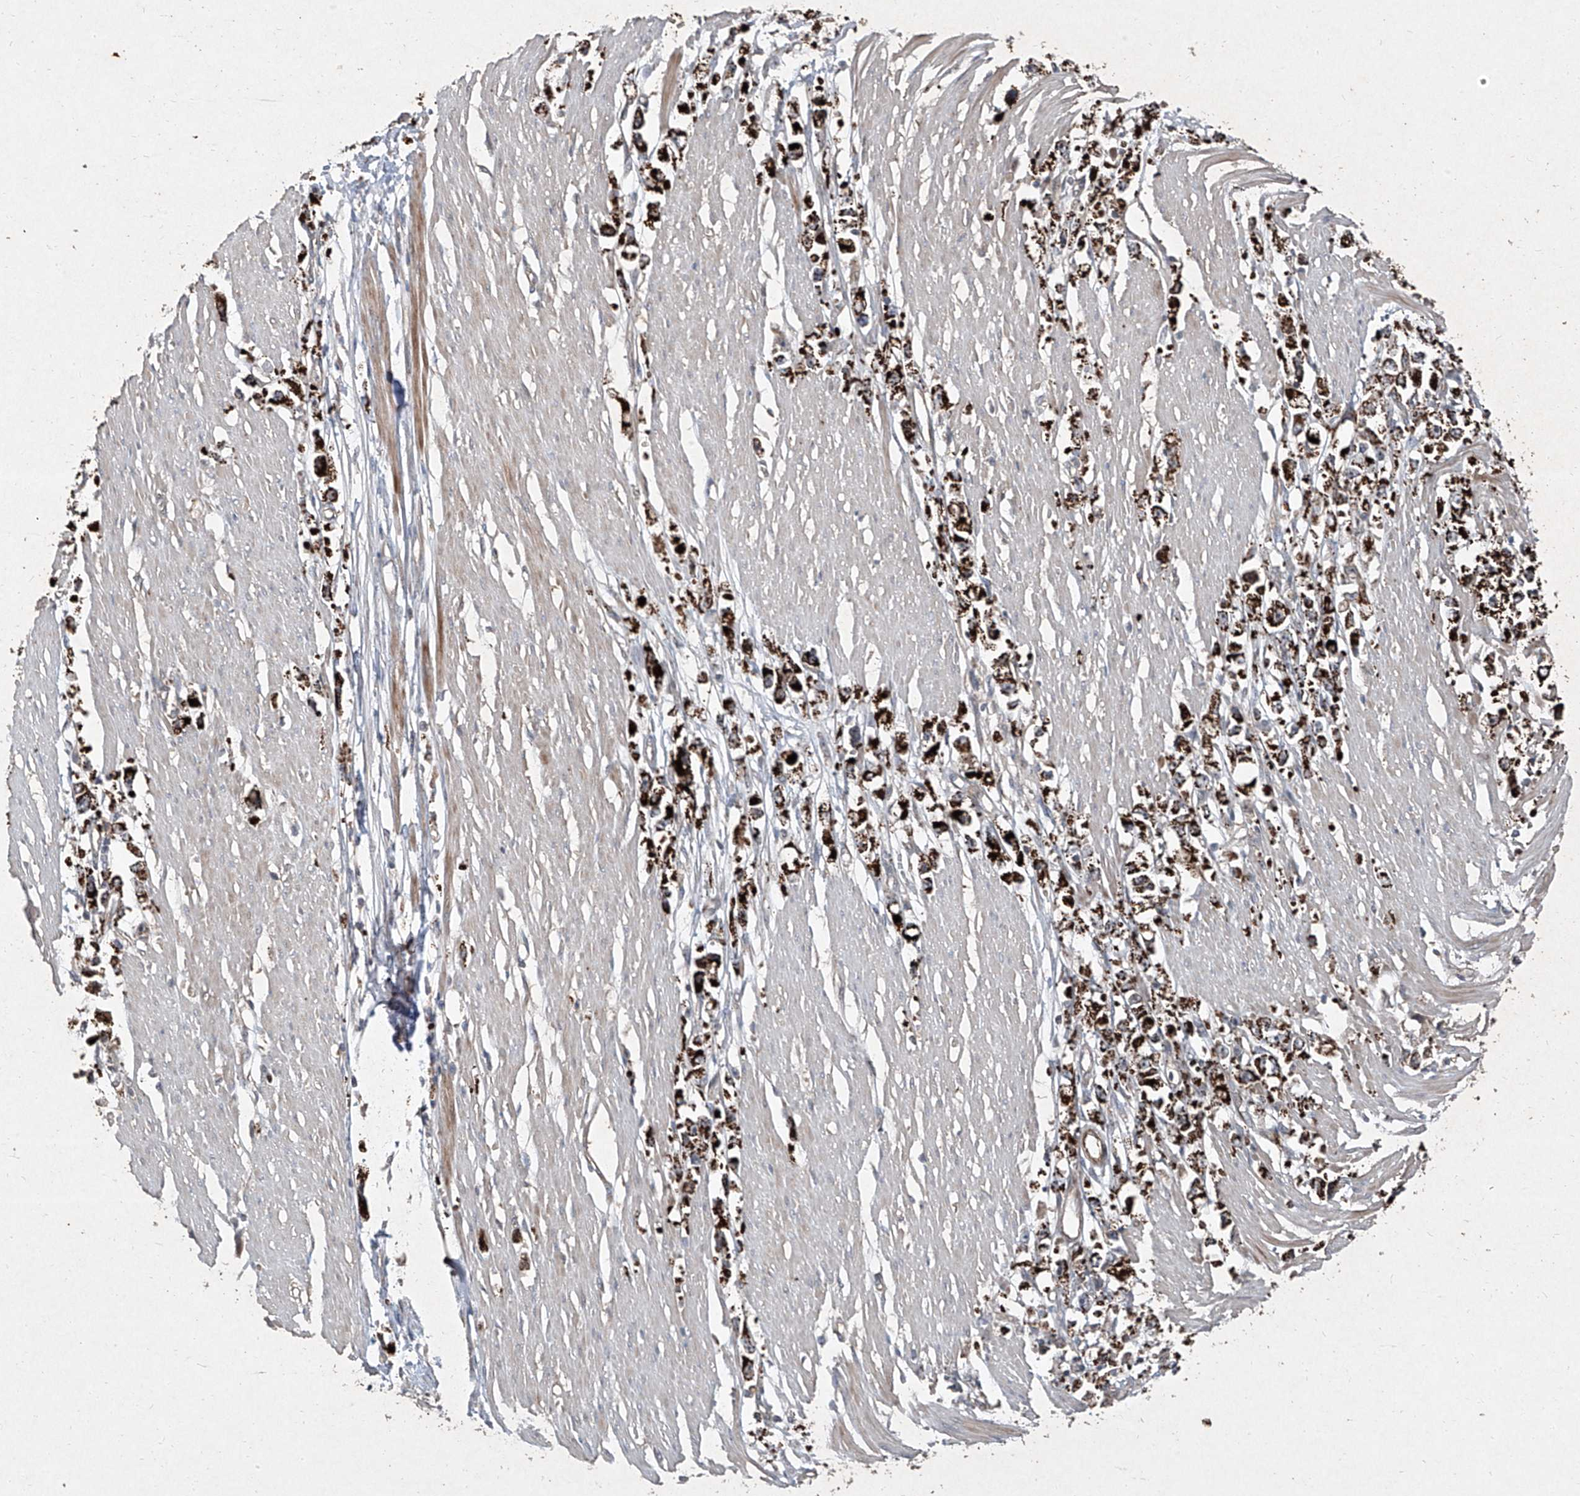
{"staining": {"intensity": "strong", "quantity": ">75%", "location": "cytoplasmic/membranous"}, "tissue": "stomach cancer", "cell_type": "Tumor cells", "image_type": "cancer", "snomed": [{"axis": "morphology", "description": "Adenocarcinoma, NOS"}, {"axis": "topography", "description": "Stomach"}], "caption": "About >75% of tumor cells in human stomach cancer (adenocarcinoma) reveal strong cytoplasmic/membranous protein positivity as visualized by brown immunohistochemical staining.", "gene": "CCN1", "patient": {"sex": "female", "age": 59}}